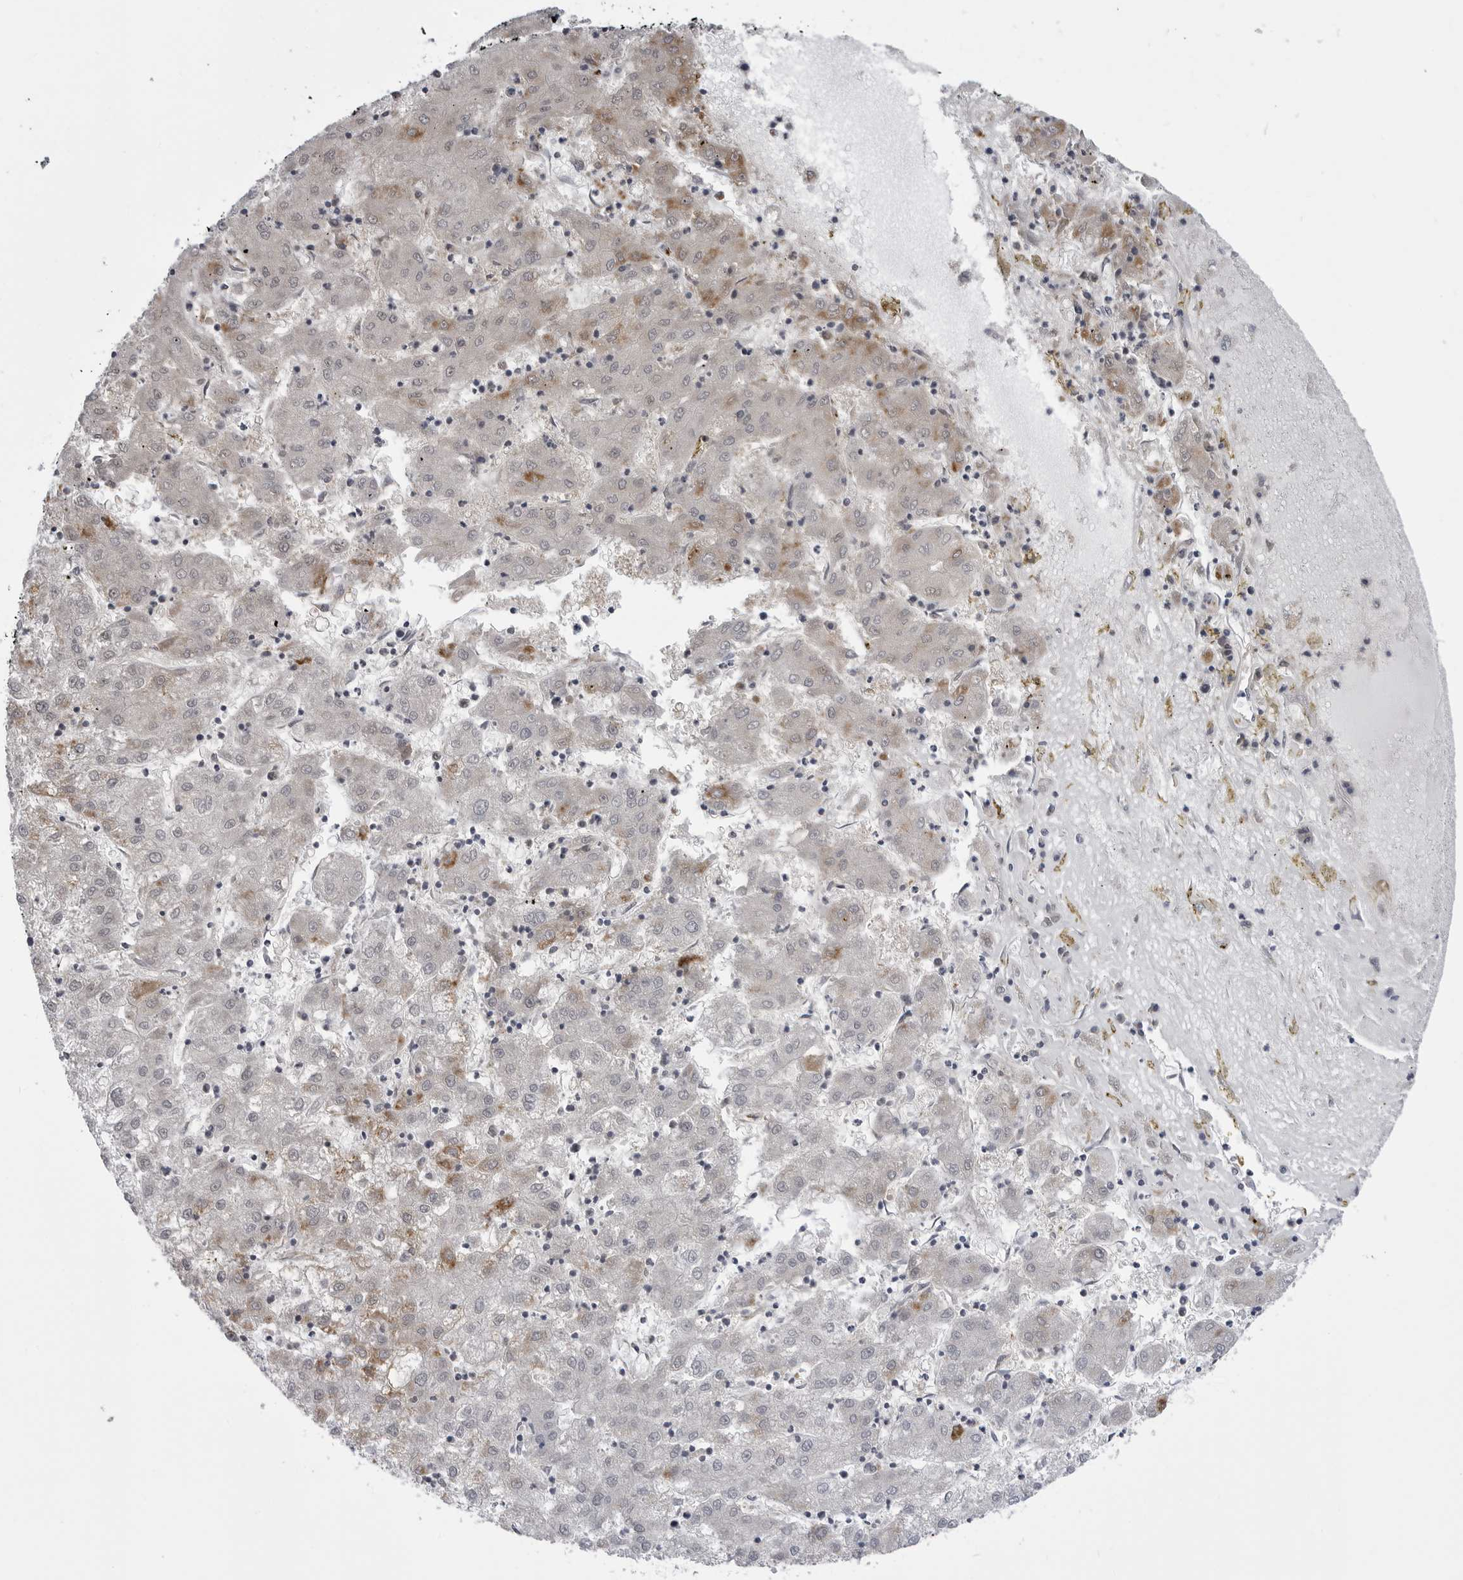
{"staining": {"intensity": "negative", "quantity": "none", "location": "none"}, "tissue": "liver cancer", "cell_type": "Tumor cells", "image_type": "cancer", "snomed": [{"axis": "morphology", "description": "Carcinoma, Hepatocellular, NOS"}, {"axis": "topography", "description": "Liver"}], "caption": "Micrograph shows no protein staining in tumor cells of liver cancer (hepatocellular carcinoma) tissue.", "gene": "FH", "patient": {"sex": "male", "age": 72}}